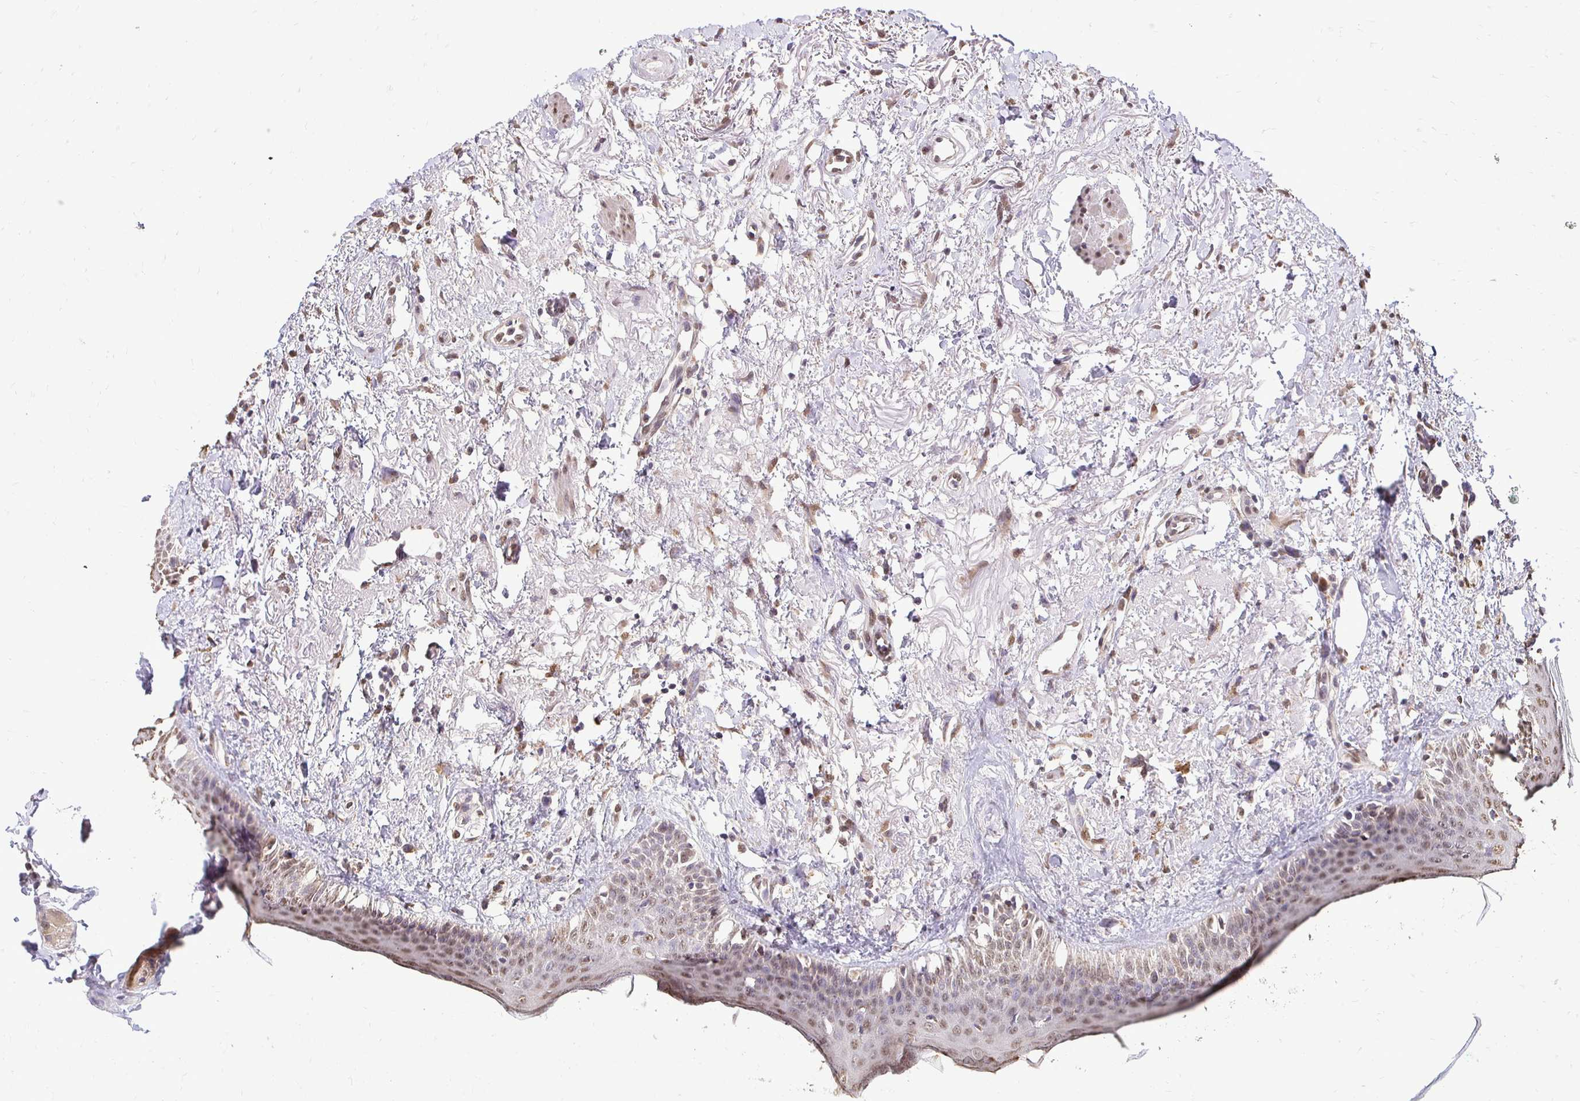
{"staining": {"intensity": "moderate", "quantity": "25%-75%", "location": "nuclear"}, "tissue": "oral mucosa", "cell_type": "Squamous epithelial cells", "image_type": "normal", "snomed": [{"axis": "morphology", "description": "Normal tissue, NOS"}, {"axis": "topography", "description": "Oral tissue"}], "caption": "Human oral mucosa stained with a brown dye reveals moderate nuclear positive expression in about 25%-75% of squamous epithelial cells.", "gene": "RHEBL1", "patient": {"sex": "female", "age": 70}}